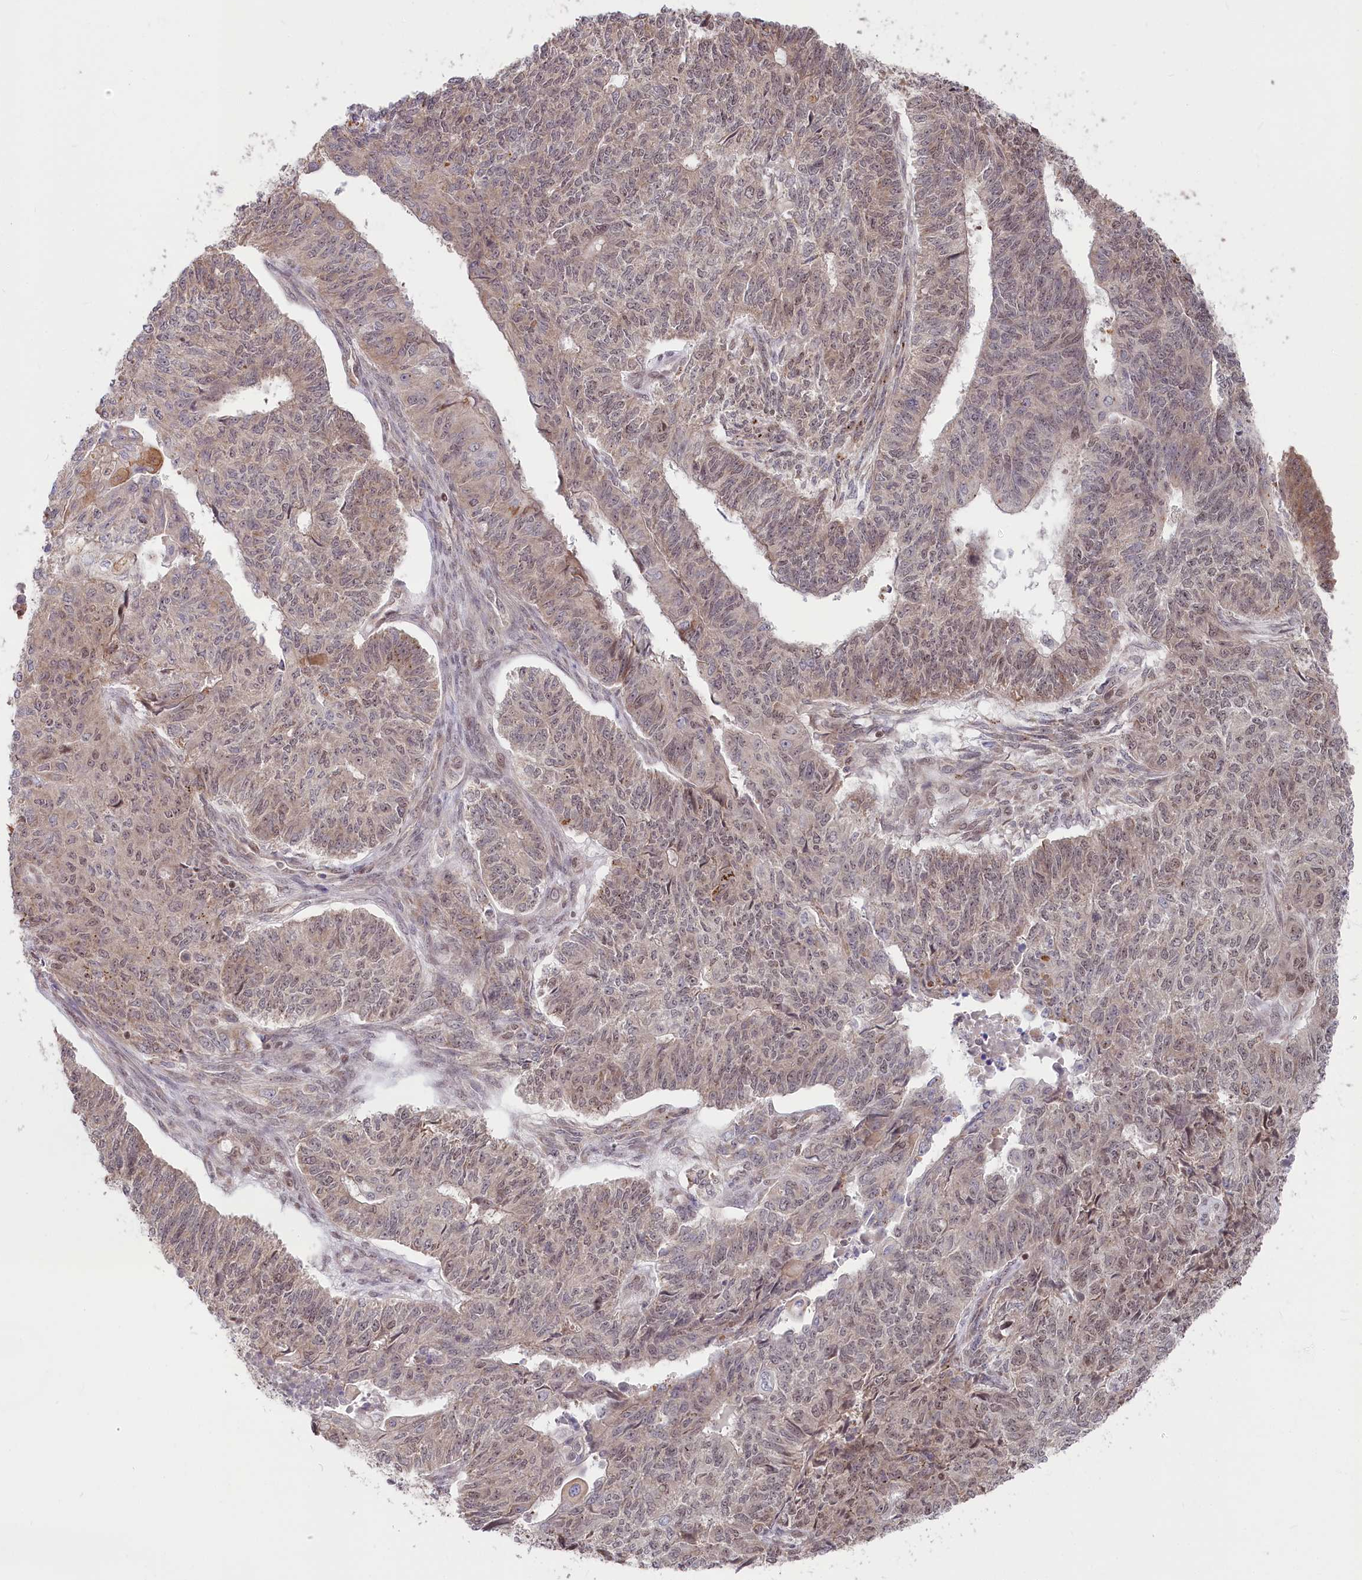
{"staining": {"intensity": "moderate", "quantity": "25%-75%", "location": "nuclear"}, "tissue": "endometrial cancer", "cell_type": "Tumor cells", "image_type": "cancer", "snomed": [{"axis": "morphology", "description": "Adenocarcinoma, NOS"}, {"axis": "topography", "description": "Endometrium"}], "caption": "Endometrial cancer (adenocarcinoma) stained with DAB (3,3'-diaminobenzidine) IHC displays medium levels of moderate nuclear staining in about 25%-75% of tumor cells.", "gene": "CGGBP1", "patient": {"sex": "female", "age": 32}}